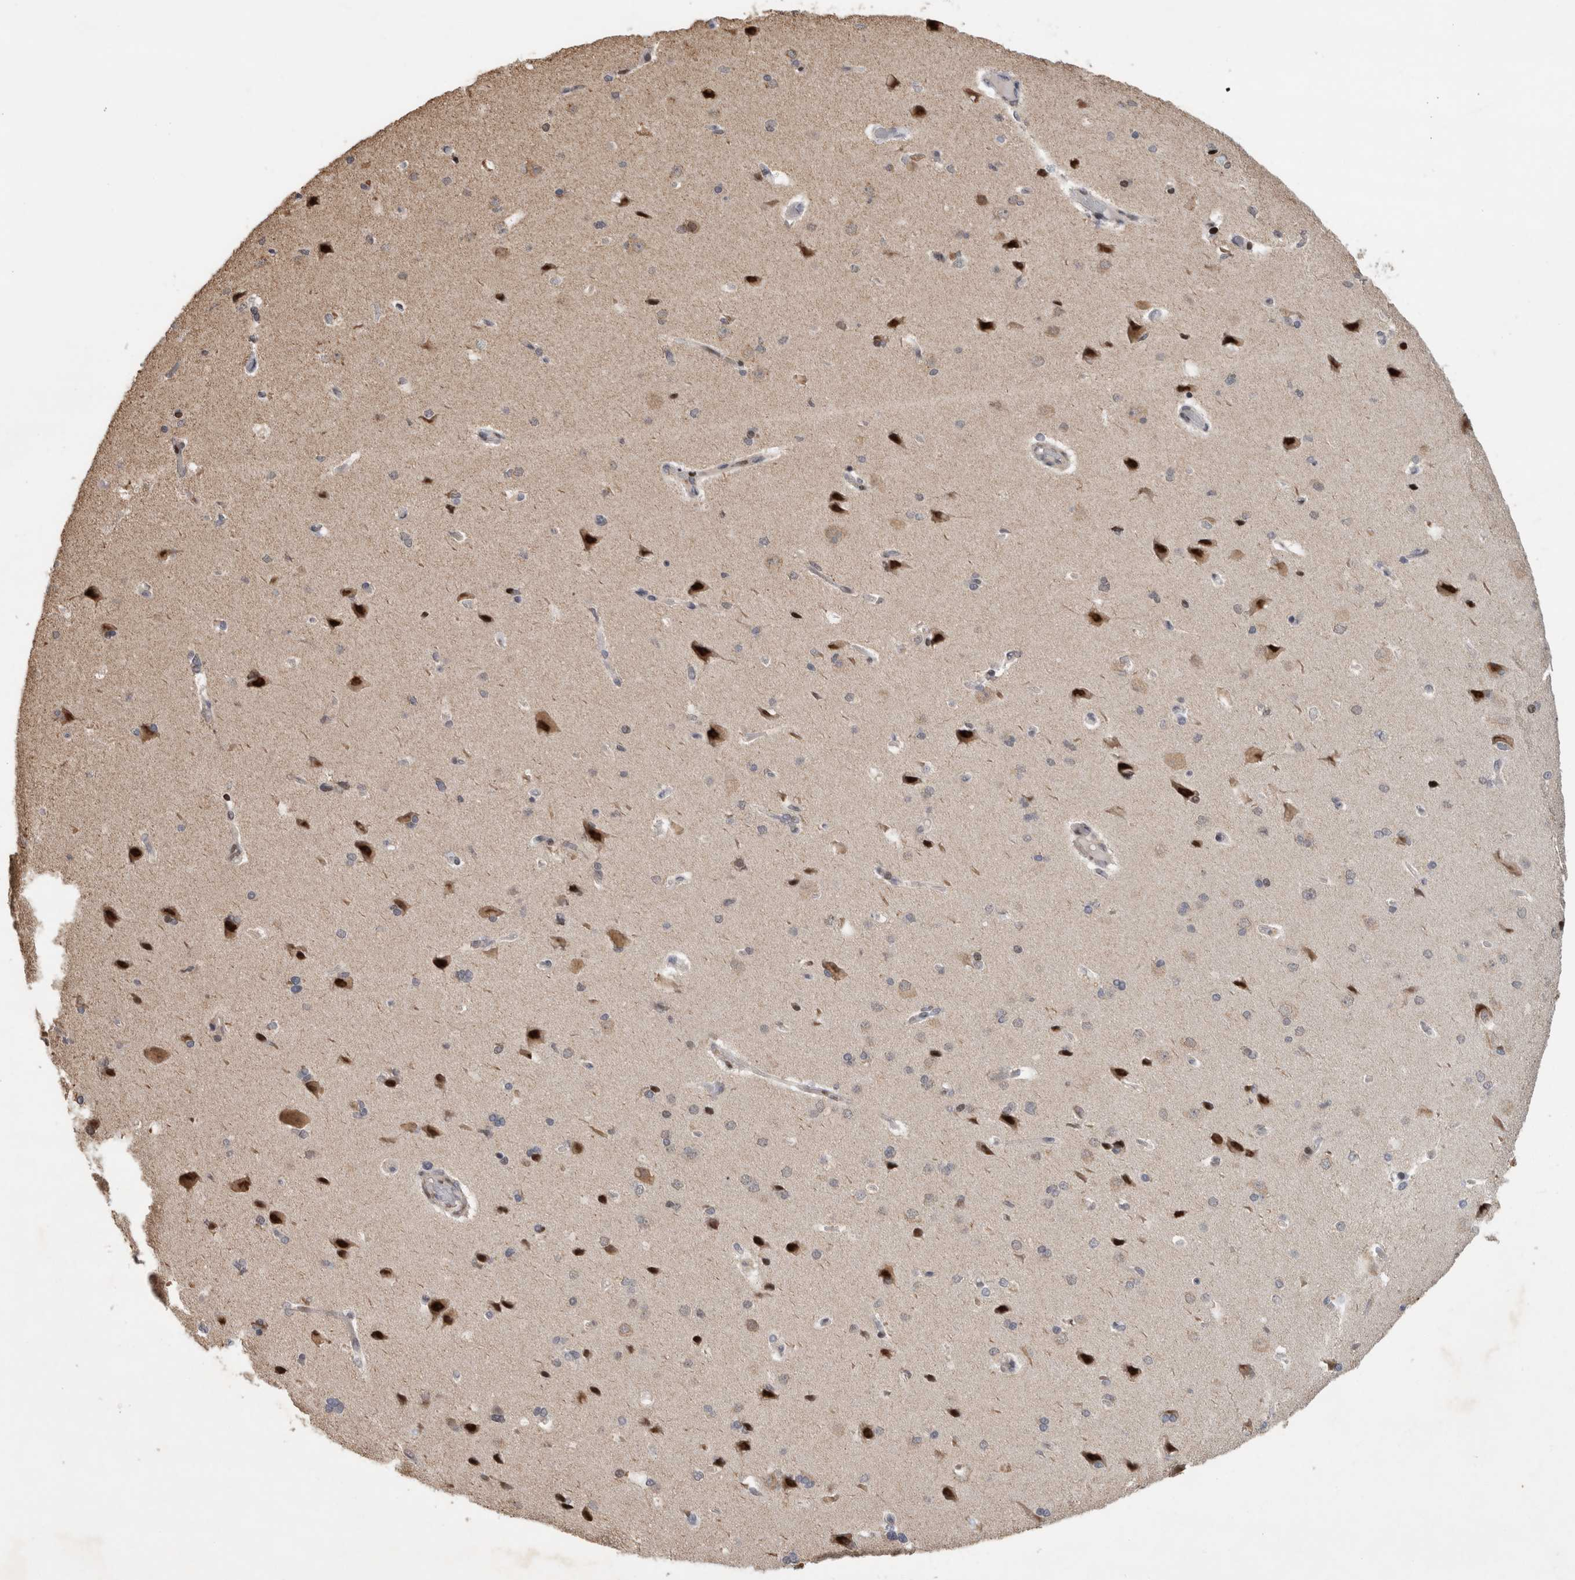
{"staining": {"intensity": "negative", "quantity": "none", "location": "none"}, "tissue": "cerebral cortex", "cell_type": "Endothelial cells", "image_type": "normal", "snomed": [{"axis": "morphology", "description": "Normal tissue, NOS"}, {"axis": "topography", "description": "Cerebral cortex"}], "caption": "Immunohistochemical staining of benign human cerebral cortex displays no significant positivity in endothelial cells. (Brightfield microscopy of DAB immunohistochemistry at high magnification).", "gene": "C8orf58", "patient": {"sex": "male", "age": 62}}